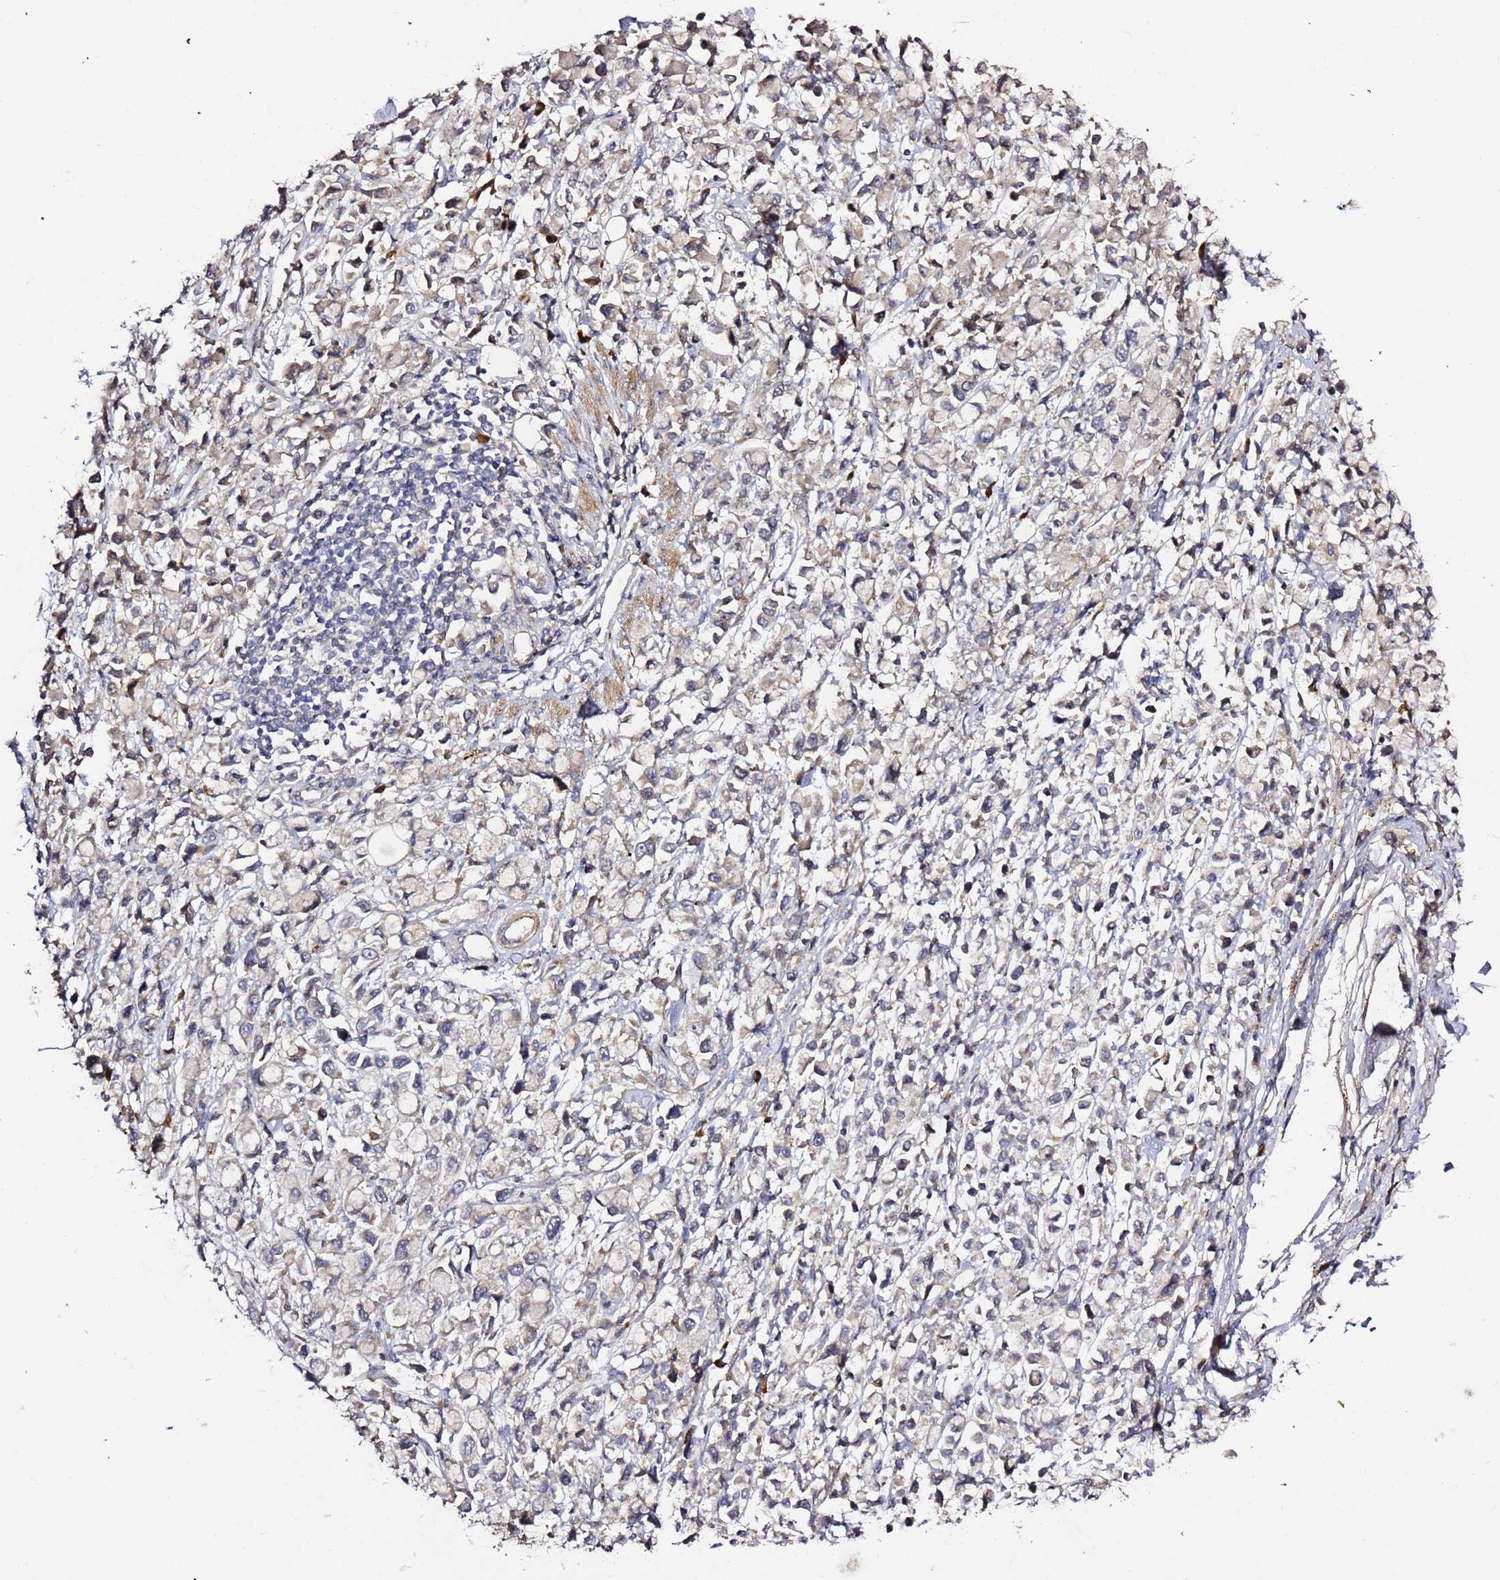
{"staining": {"intensity": "negative", "quantity": "none", "location": "none"}, "tissue": "stomach cancer", "cell_type": "Tumor cells", "image_type": "cancer", "snomed": [{"axis": "morphology", "description": "Adenocarcinoma, NOS"}, {"axis": "topography", "description": "Stomach"}], "caption": "Micrograph shows no significant protein positivity in tumor cells of stomach cancer. (Stains: DAB immunohistochemistry (IHC) with hematoxylin counter stain, Microscopy: brightfield microscopy at high magnification).", "gene": "HSD17B7", "patient": {"sex": "female", "age": 81}}